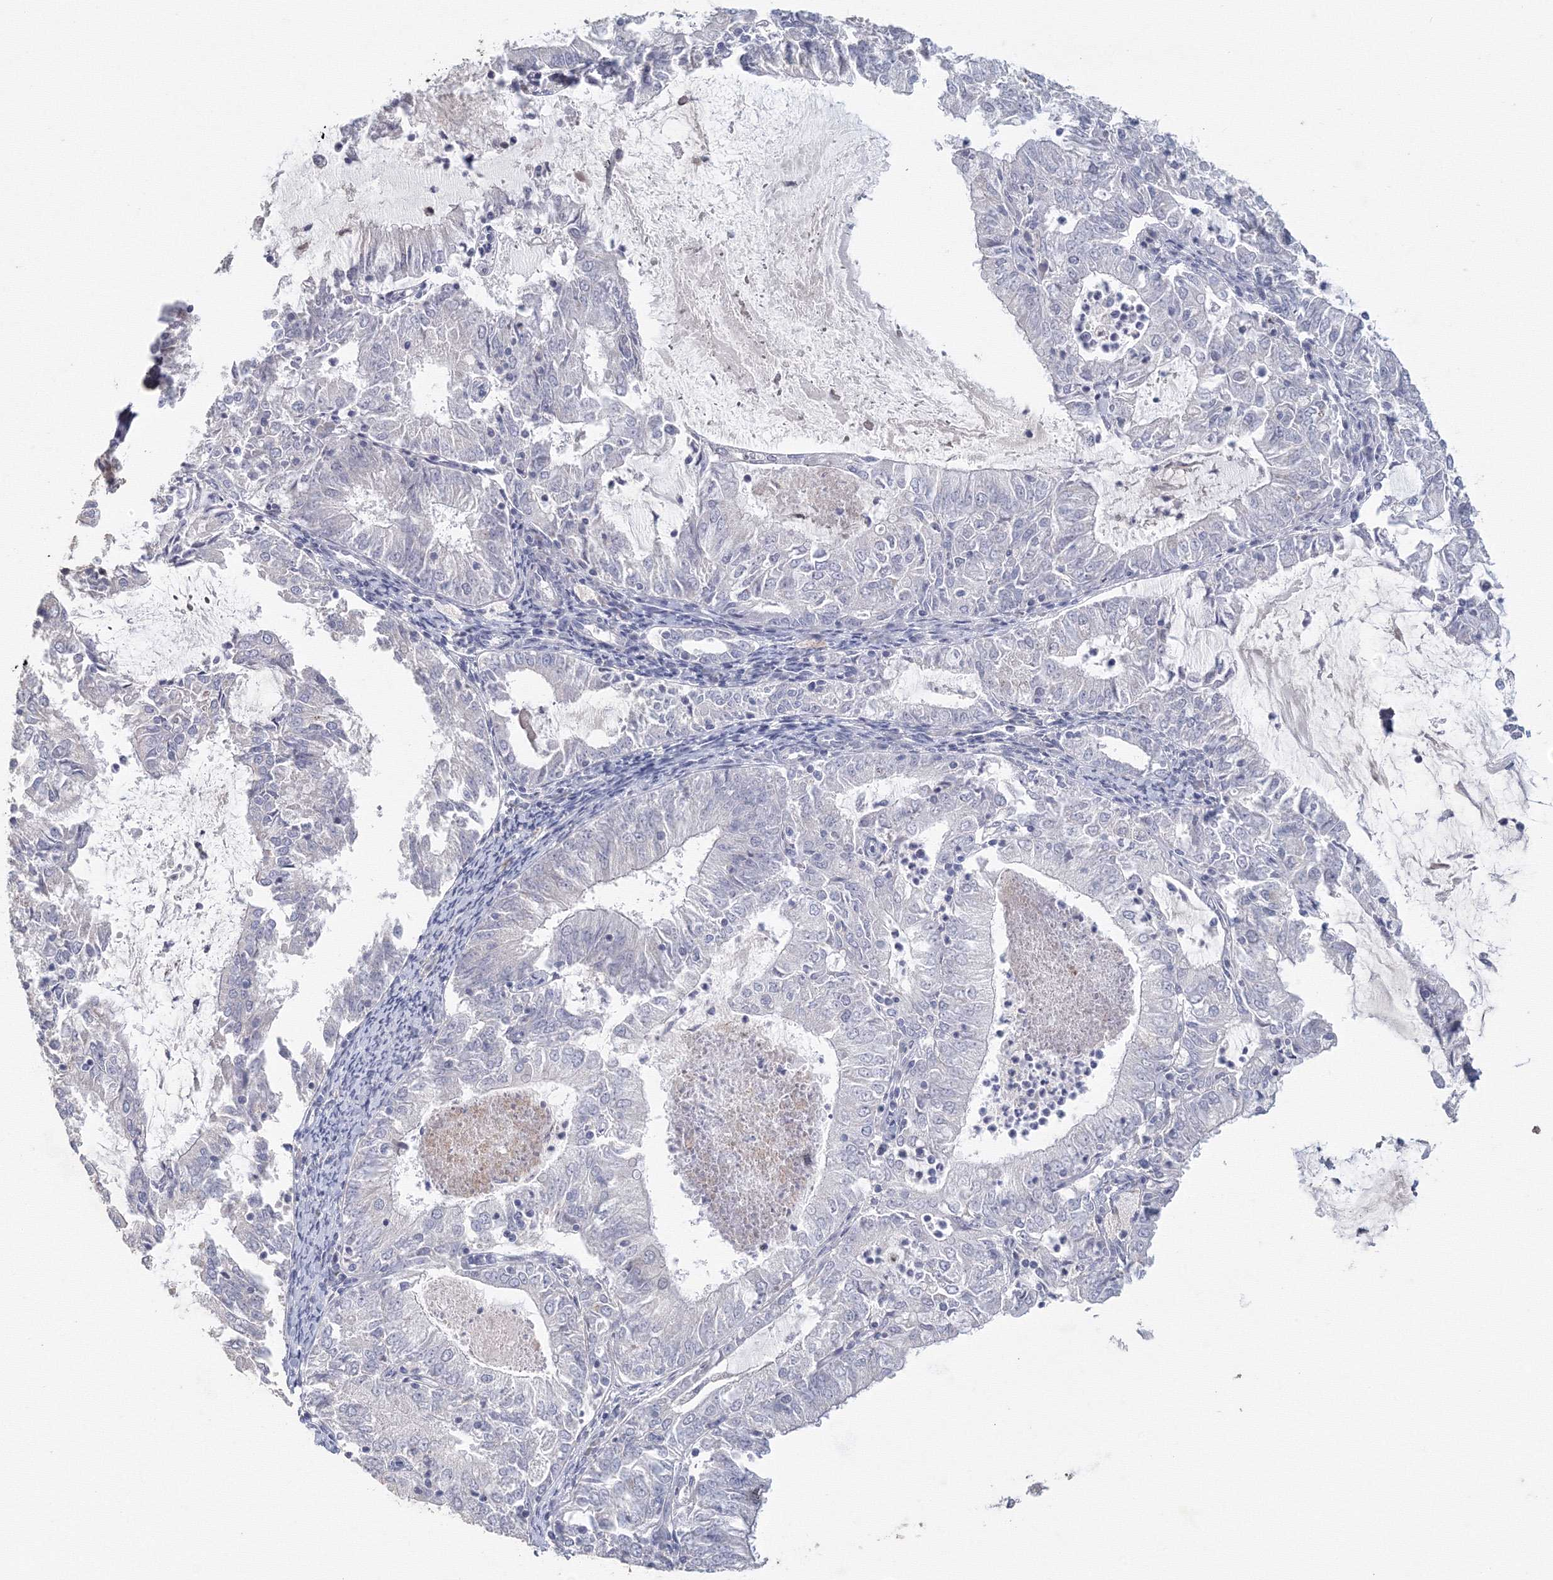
{"staining": {"intensity": "negative", "quantity": "none", "location": "none"}, "tissue": "endometrial cancer", "cell_type": "Tumor cells", "image_type": "cancer", "snomed": [{"axis": "morphology", "description": "Adenocarcinoma, NOS"}, {"axis": "topography", "description": "Endometrium"}], "caption": "A high-resolution photomicrograph shows IHC staining of endometrial adenocarcinoma, which displays no significant expression in tumor cells. The staining was performed using DAB (3,3'-diaminobenzidine) to visualize the protein expression in brown, while the nuclei were stained in blue with hematoxylin (Magnification: 20x).", "gene": "TACC2", "patient": {"sex": "female", "age": 57}}